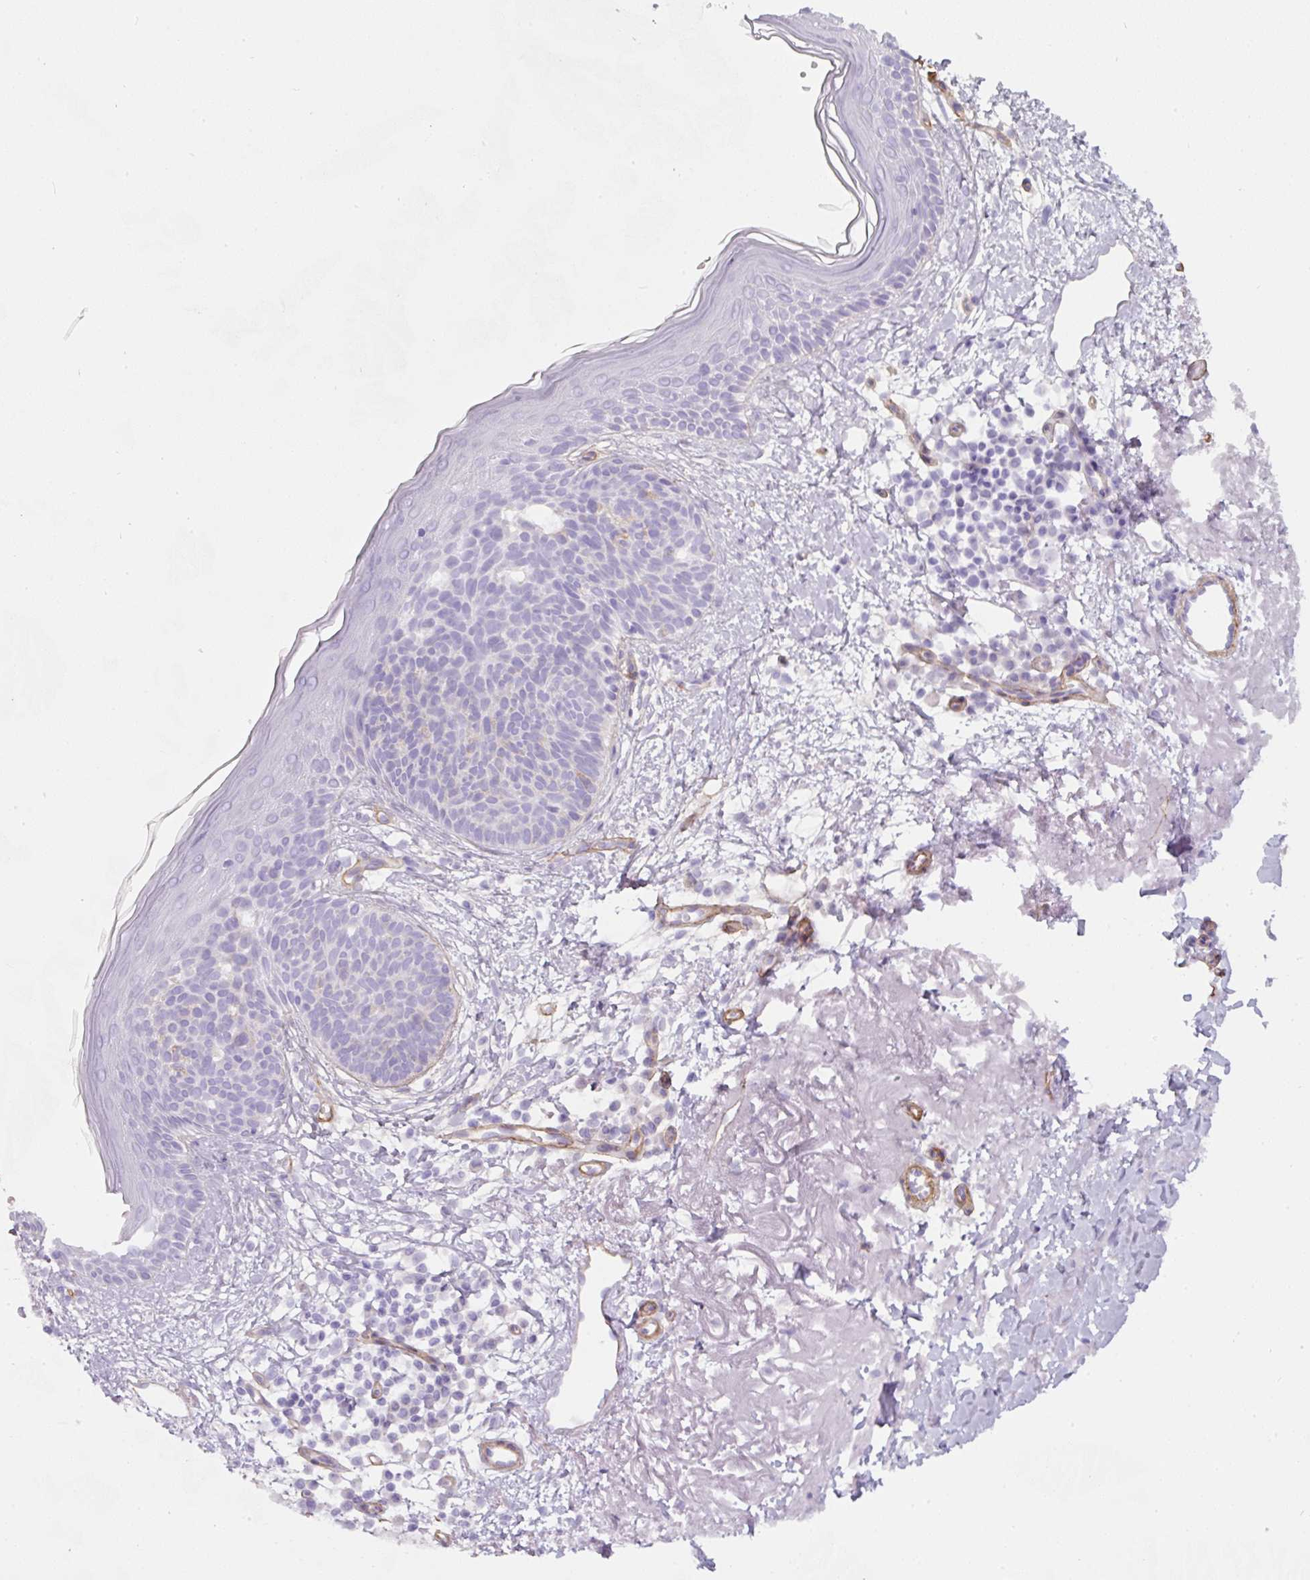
{"staining": {"intensity": "negative", "quantity": "none", "location": "none"}, "tissue": "skin cancer", "cell_type": "Tumor cells", "image_type": "cancer", "snomed": [{"axis": "morphology", "description": "Basal cell carcinoma"}, {"axis": "topography", "description": "Skin"}], "caption": "Tumor cells show no significant protein positivity in skin basal cell carcinoma.", "gene": "LOXL4", "patient": {"sex": "male", "age": 84}}